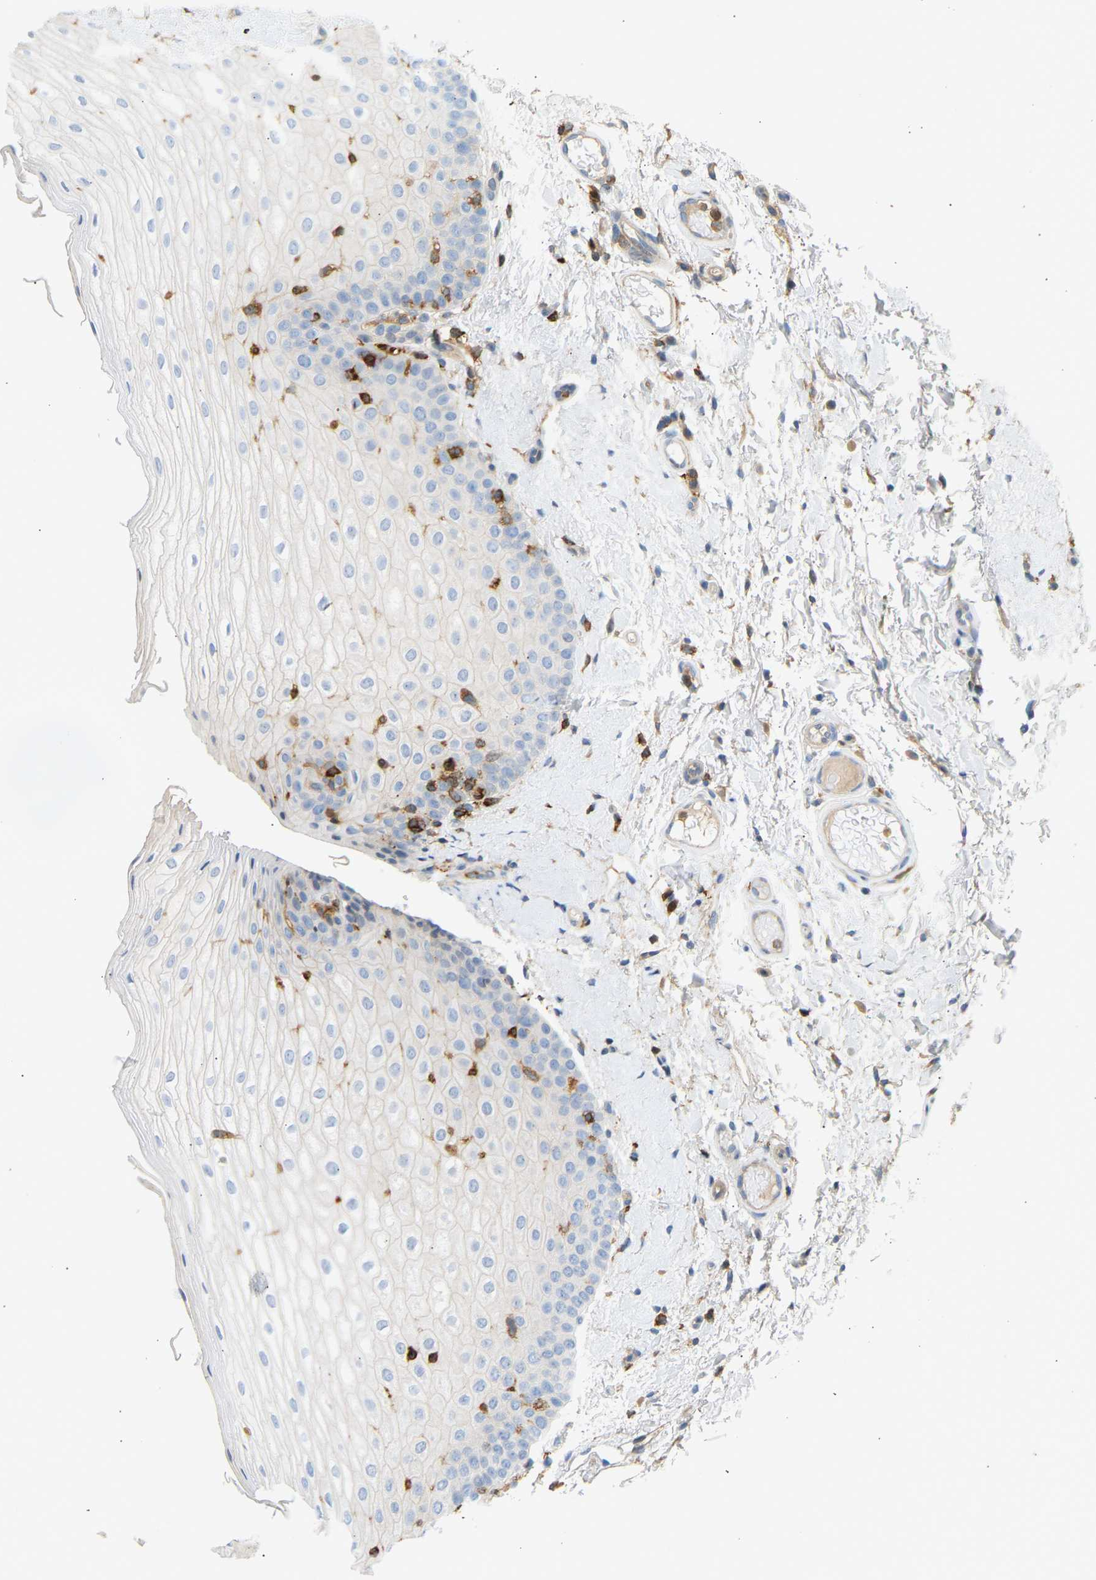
{"staining": {"intensity": "negative", "quantity": "none", "location": "none"}, "tissue": "oral mucosa", "cell_type": "Squamous epithelial cells", "image_type": "normal", "snomed": [{"axis": "morphology", "description": "Normal tissue, NOS"}, {"axis": "topography", "description": "Skin"}, {"axis": "topography", "description": "Oral tissue"}], "caption": "An IHC photomicrograph of unremarkable oral mucosa is shown. There is no staining in squamous epithelial cells of oral mucosa. (Brightfield microscopy of DAB (3,3'-diaminobenzidine) IHC at high magnification).", "gene": "FNBP1", "patient": {"sex": "male", "age": 84}}